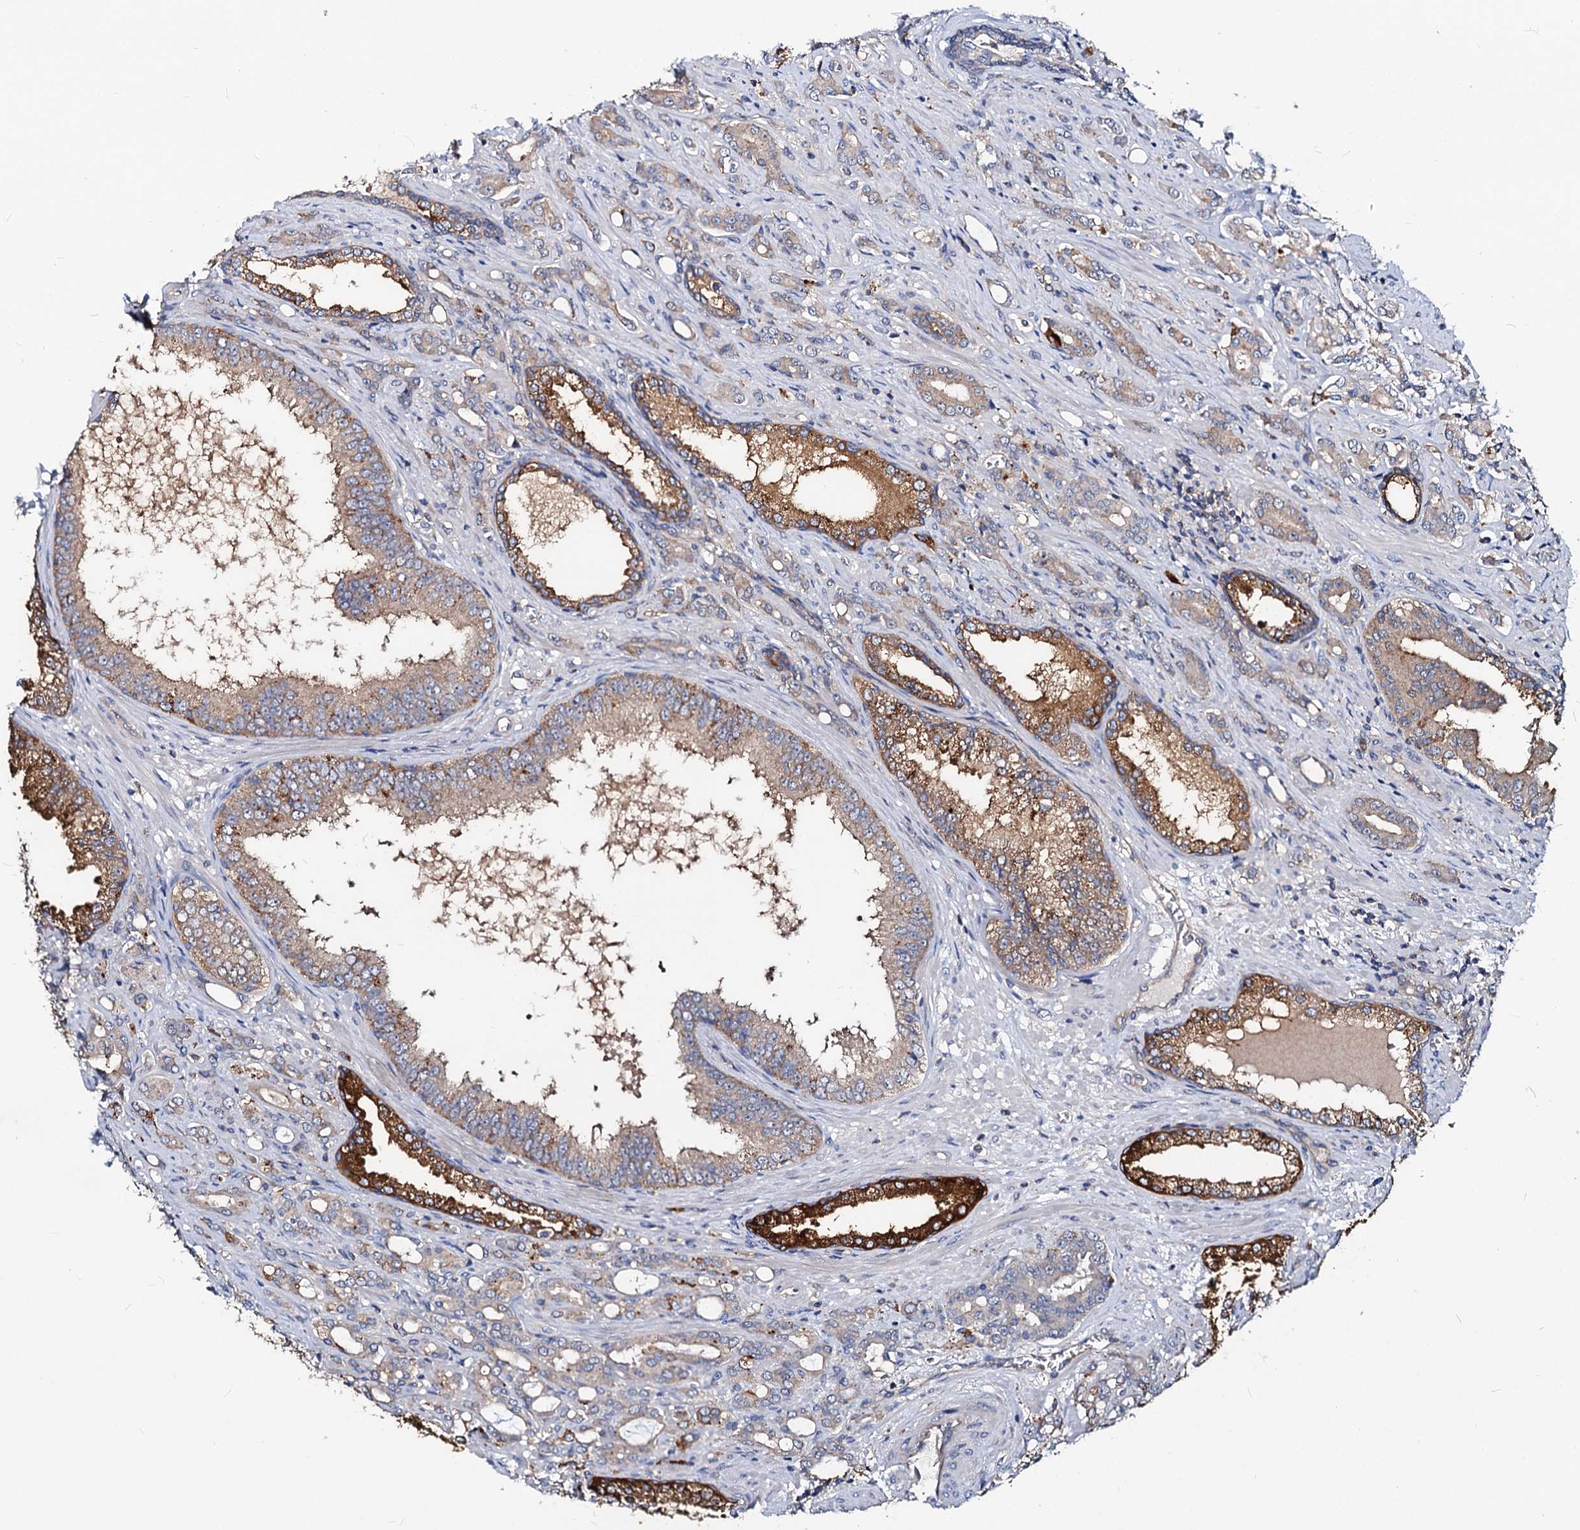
{"staining": {"intensity": "weak", "quantity": "25%-75%", "location": "cytoplasmic/membranous"}, "tissue": "prostate cancer", "cell_type": "Tumor cells", "image_type": "cancer", "snomed": [{"axis": "morphology", "description": "Adenocarcinoma, High grade"}, {"axis": "topography", "description": "Prostate"}], "caption": "Tumor cells show low levels of weak cytoplasmic/membranous expression in approximately 25%-75% of cells in prostate cancer (adenocarcinoma (high-grade)).", "gene": "IDI1", "patient": {"sex": "male", "age": 72}}